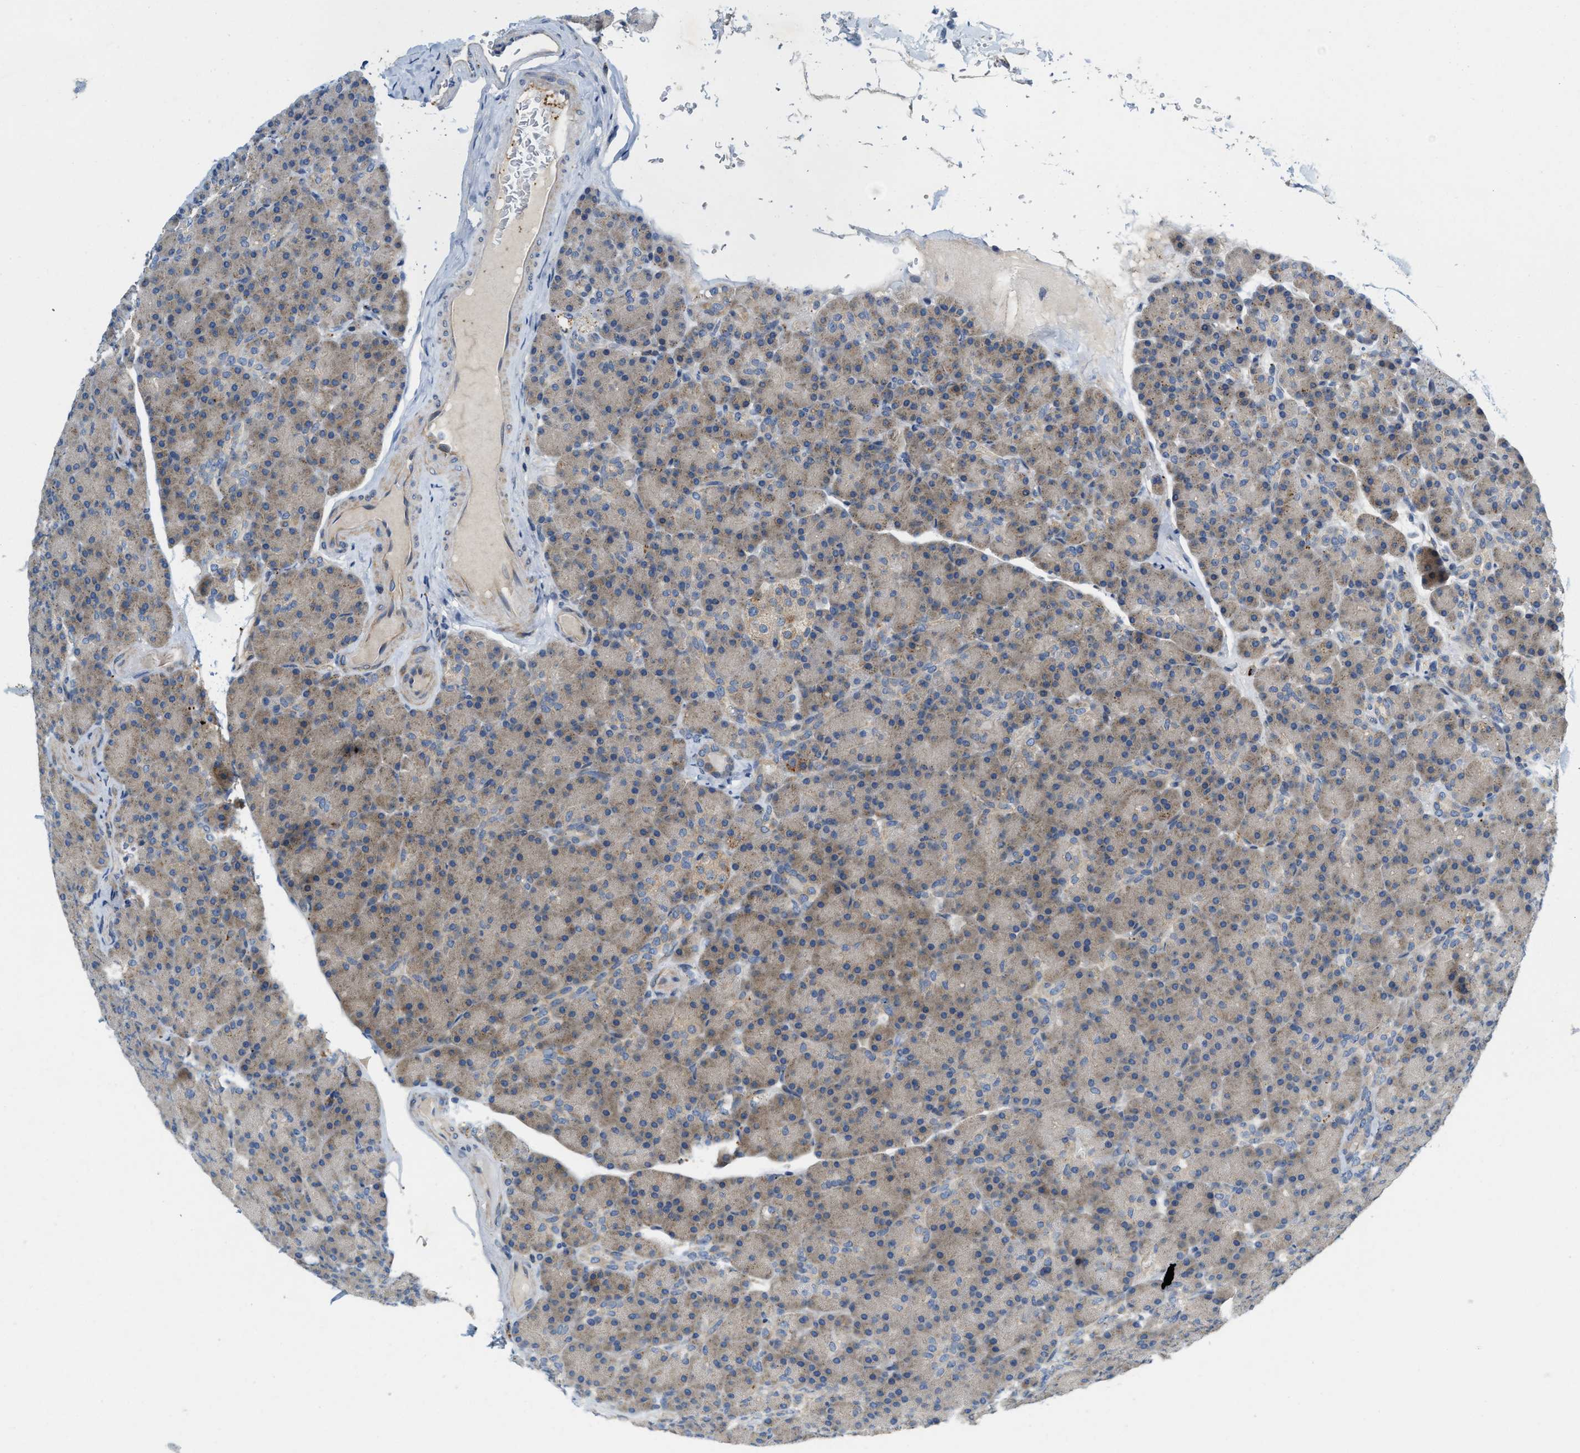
{"staining": {"intensity": "moderate", "quantity": "<25%", "location": "cytoplasmic/membranous"}, "tissue": "pancreas", "cell_type": "Exocrine glandular cells", "image_type": "normal", "snomed": [{"axis": "morphology", "description": "Normal tissue, NOS"}, {"axis": "topography", "description": "Pancreas"}], "caption": "A photomicrograph of pancreas stained for a protein reveals moderate cytoplasmic/membranous brown staining in exocrine glandular cells.", "gene": "KLHDC10", "patient": {"sex": "female", "age": 43}}